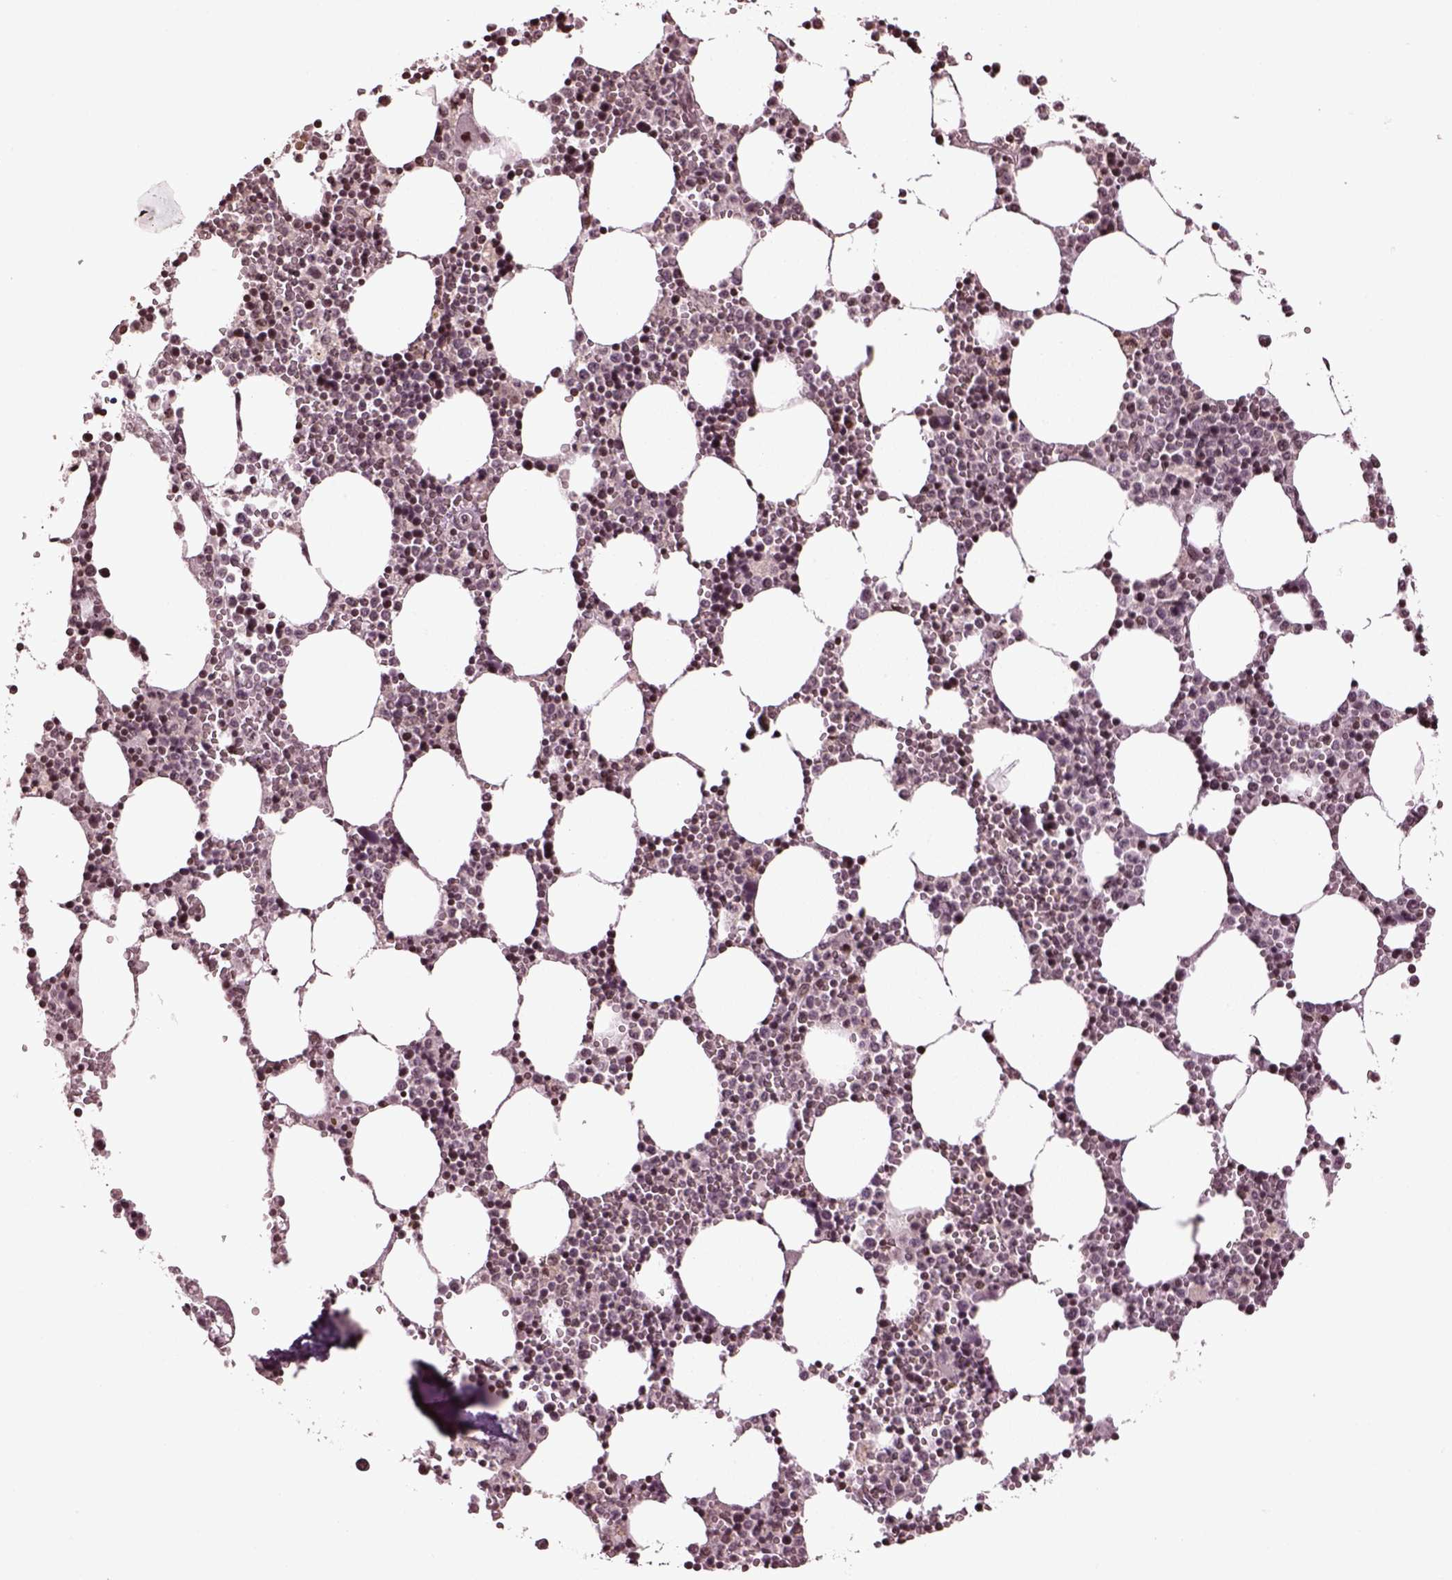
{"staining": {"intensity": "moderate", "quantity": "<25%", "location": "nuclear"}, "tissue": "bone marrow", "cell_type": "Hematopoietic cells", "image_type": "normal", "snomed": [{"axis": "morphology", "description": "Normal tissue, NOS"}, {"axis": "topography", "description": "Bone marrow"}], "caption": "IHC staining of normal bone marrow, which reveals low levels of moderate nuclear expression in about <25% of hematopoietic cells indicating moderate nuclear protein expression. The staining was performed using DAB (brown) for protein detection and nuclei were counterstained in hematoxylin (blue).", "gene": "GRM4", "patient": {"sex": "female", "age": 64}}